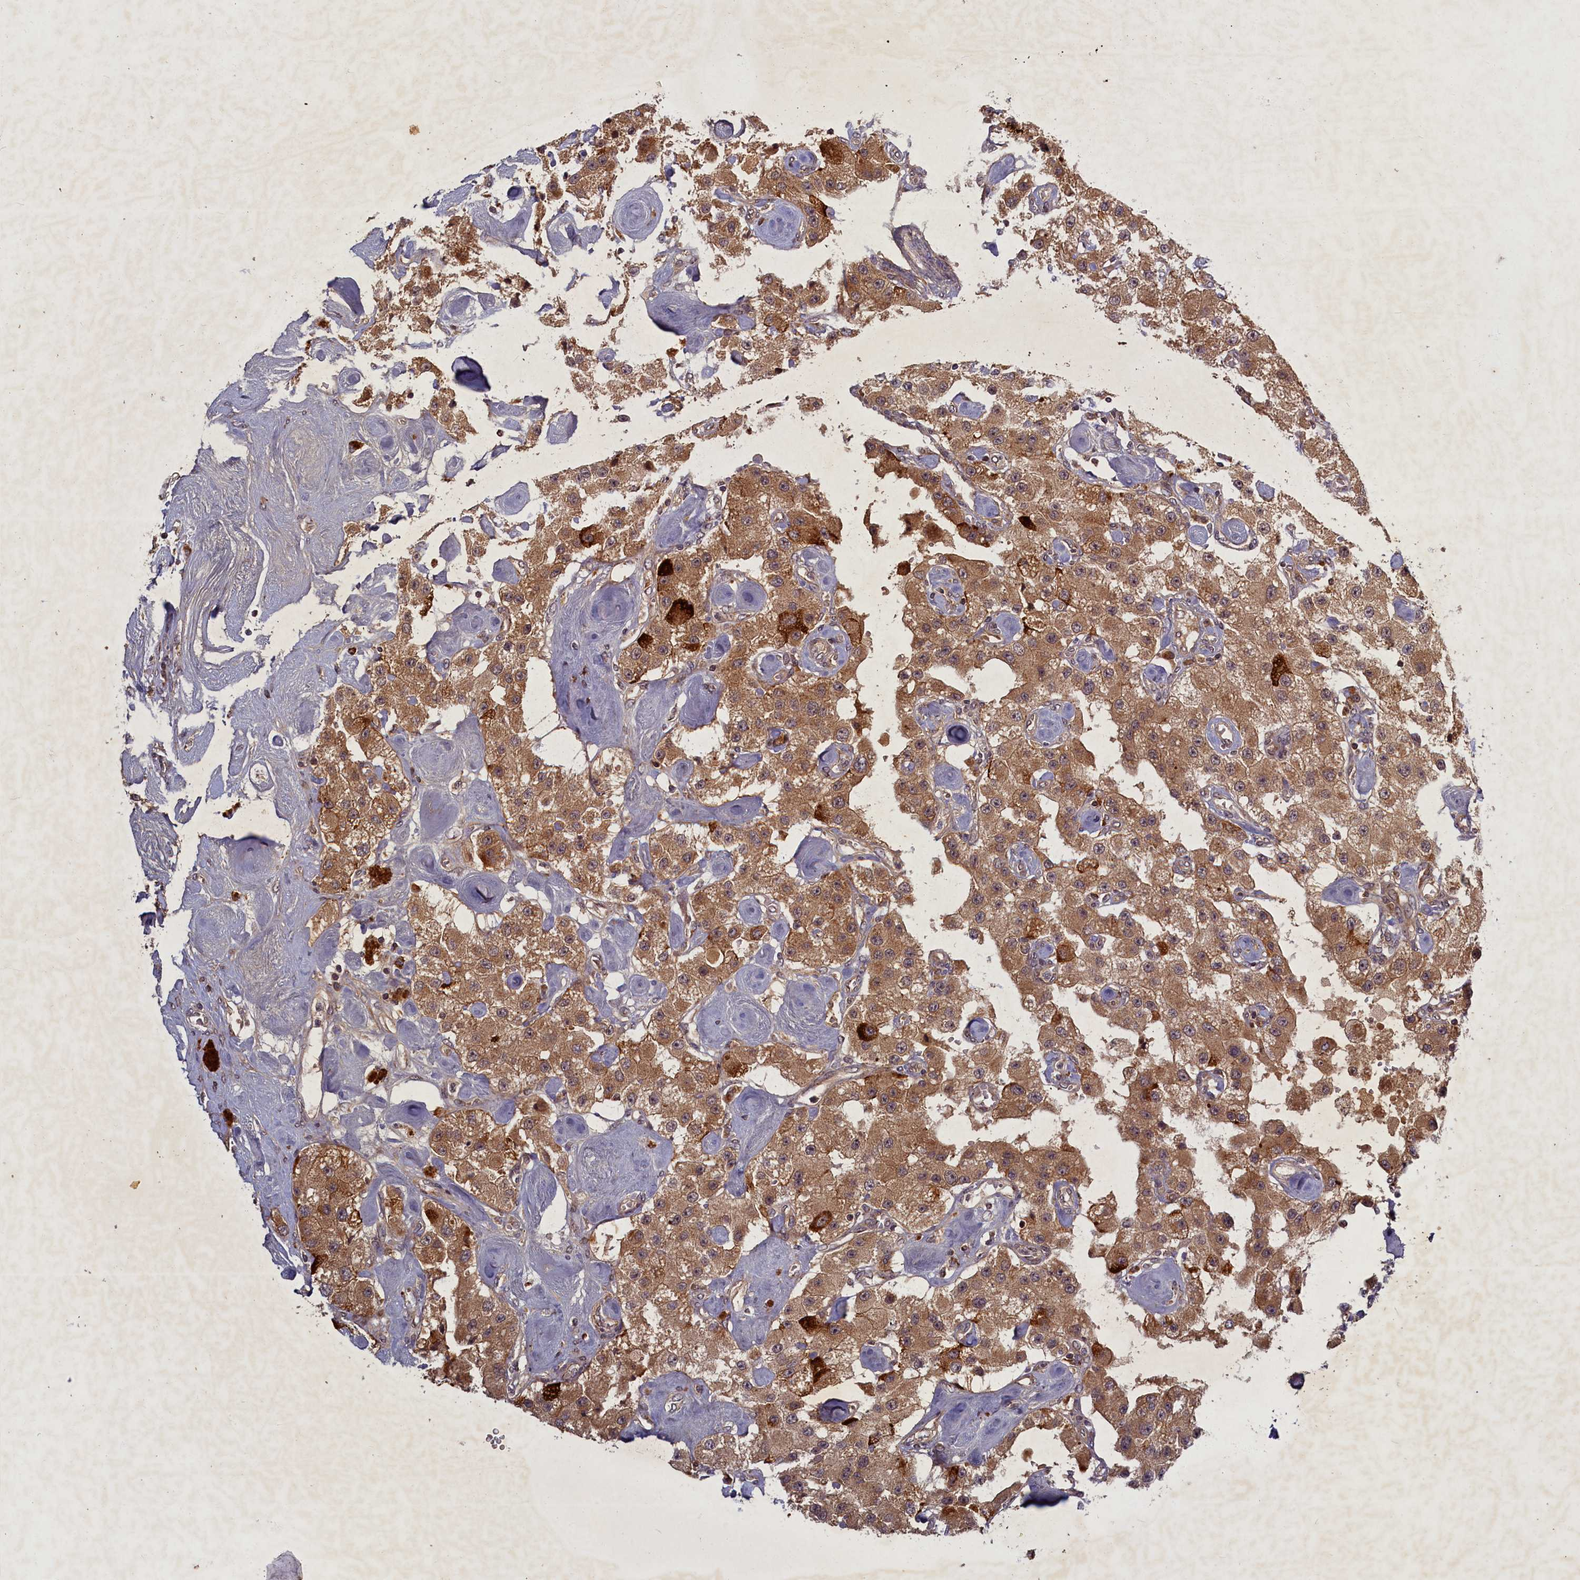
{"staining": {"intensity": "moderate", "quantity": ">75%", "location": "cytoplasmic/membranous"}, "tissue": "carcinoid", "cell_type": "Tumor cells", "image_type": "cancer", "snomed": [{"axis": "morphology", "description": "Carcinoid, malignant, NOS"}, {"axis": "topography", "description": "Pancreas"}], "caption": "Human carcinoid stained for a protein (brown) shows moderate cytoplasmic/membranous positive staining in approximately >75% of tumor cells.", "gene": "BICD1", "patient": {"sex": "male", "age": 41}}